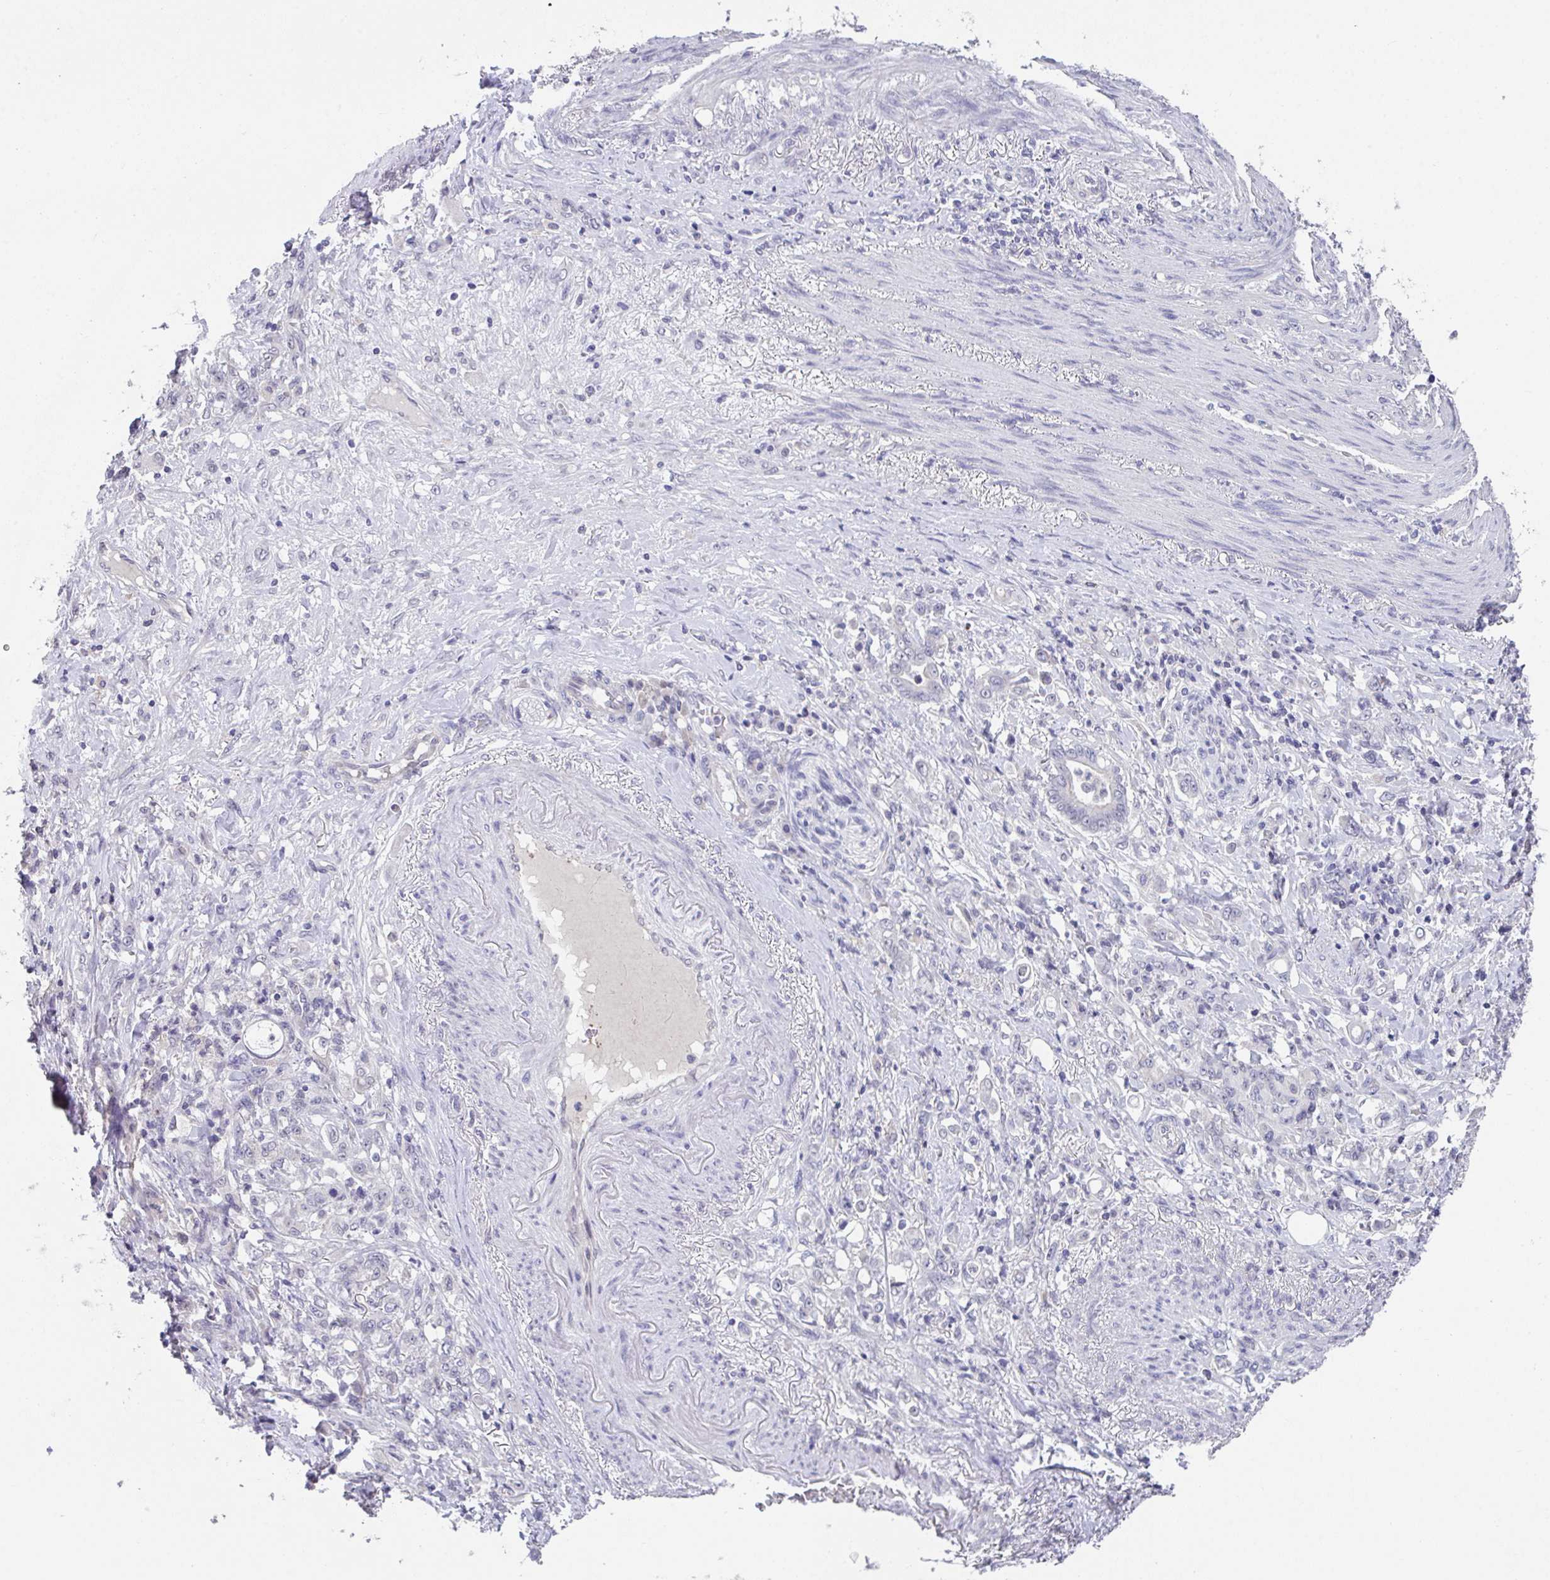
{"staining": {"intensity": "negative", "quantity": "none", "location": "none"}, "tissue": "stomach cancer", "cell_type": "Tumor cells", "image_type": "cancer", "snomed": [{"axis": "morphology", "description": "Adenocarcinoma, NOS"}, {"axis": "topography", "description": "Stomach"}], "caption": "Tumor cells show no significant protein expression in stomach cancer (adenocarcinoma).", "gene": "GLTPD2", "patient": {"sex": "female", "age": 79}}